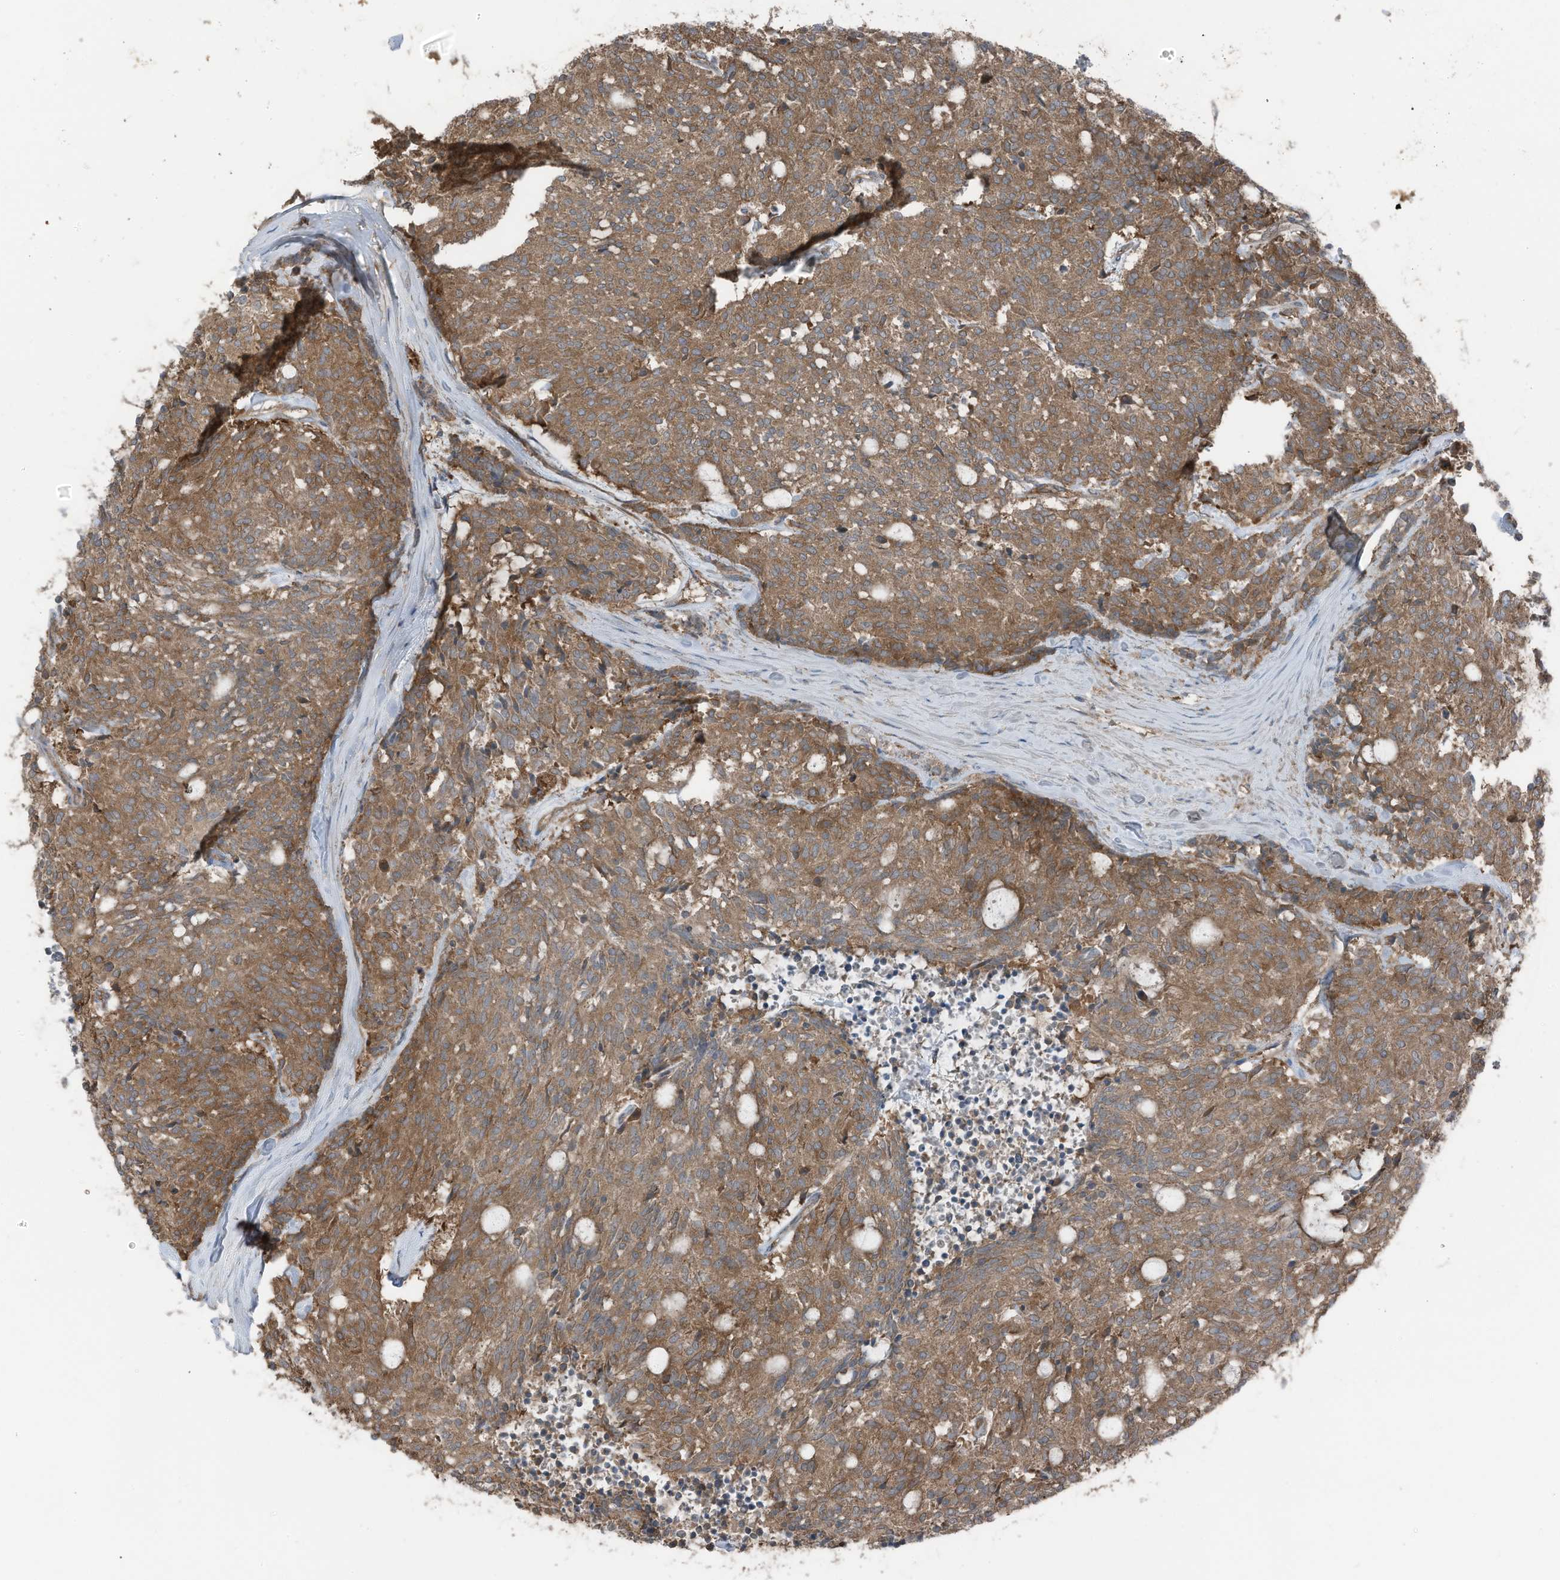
{"staining": {"intensity": "moderate", "quantity": ">75%", "location": "cytoplasmic/membranous"}, "tissue": "carcinoid", "cell_type": "Tumor cells", "image_type": "cancer", "snomed": [{"axis": "morphology", "description": "Carcinoid, malignant, NOS"}, {"axis": "topography", "description": "Pancreas"}], "caption": "Carcinoid stained with a protein marker demonstrates moderate staining in tumor cells.", "gene": "TXNDC9", "patient": {"sex": "female", "age": 54}}